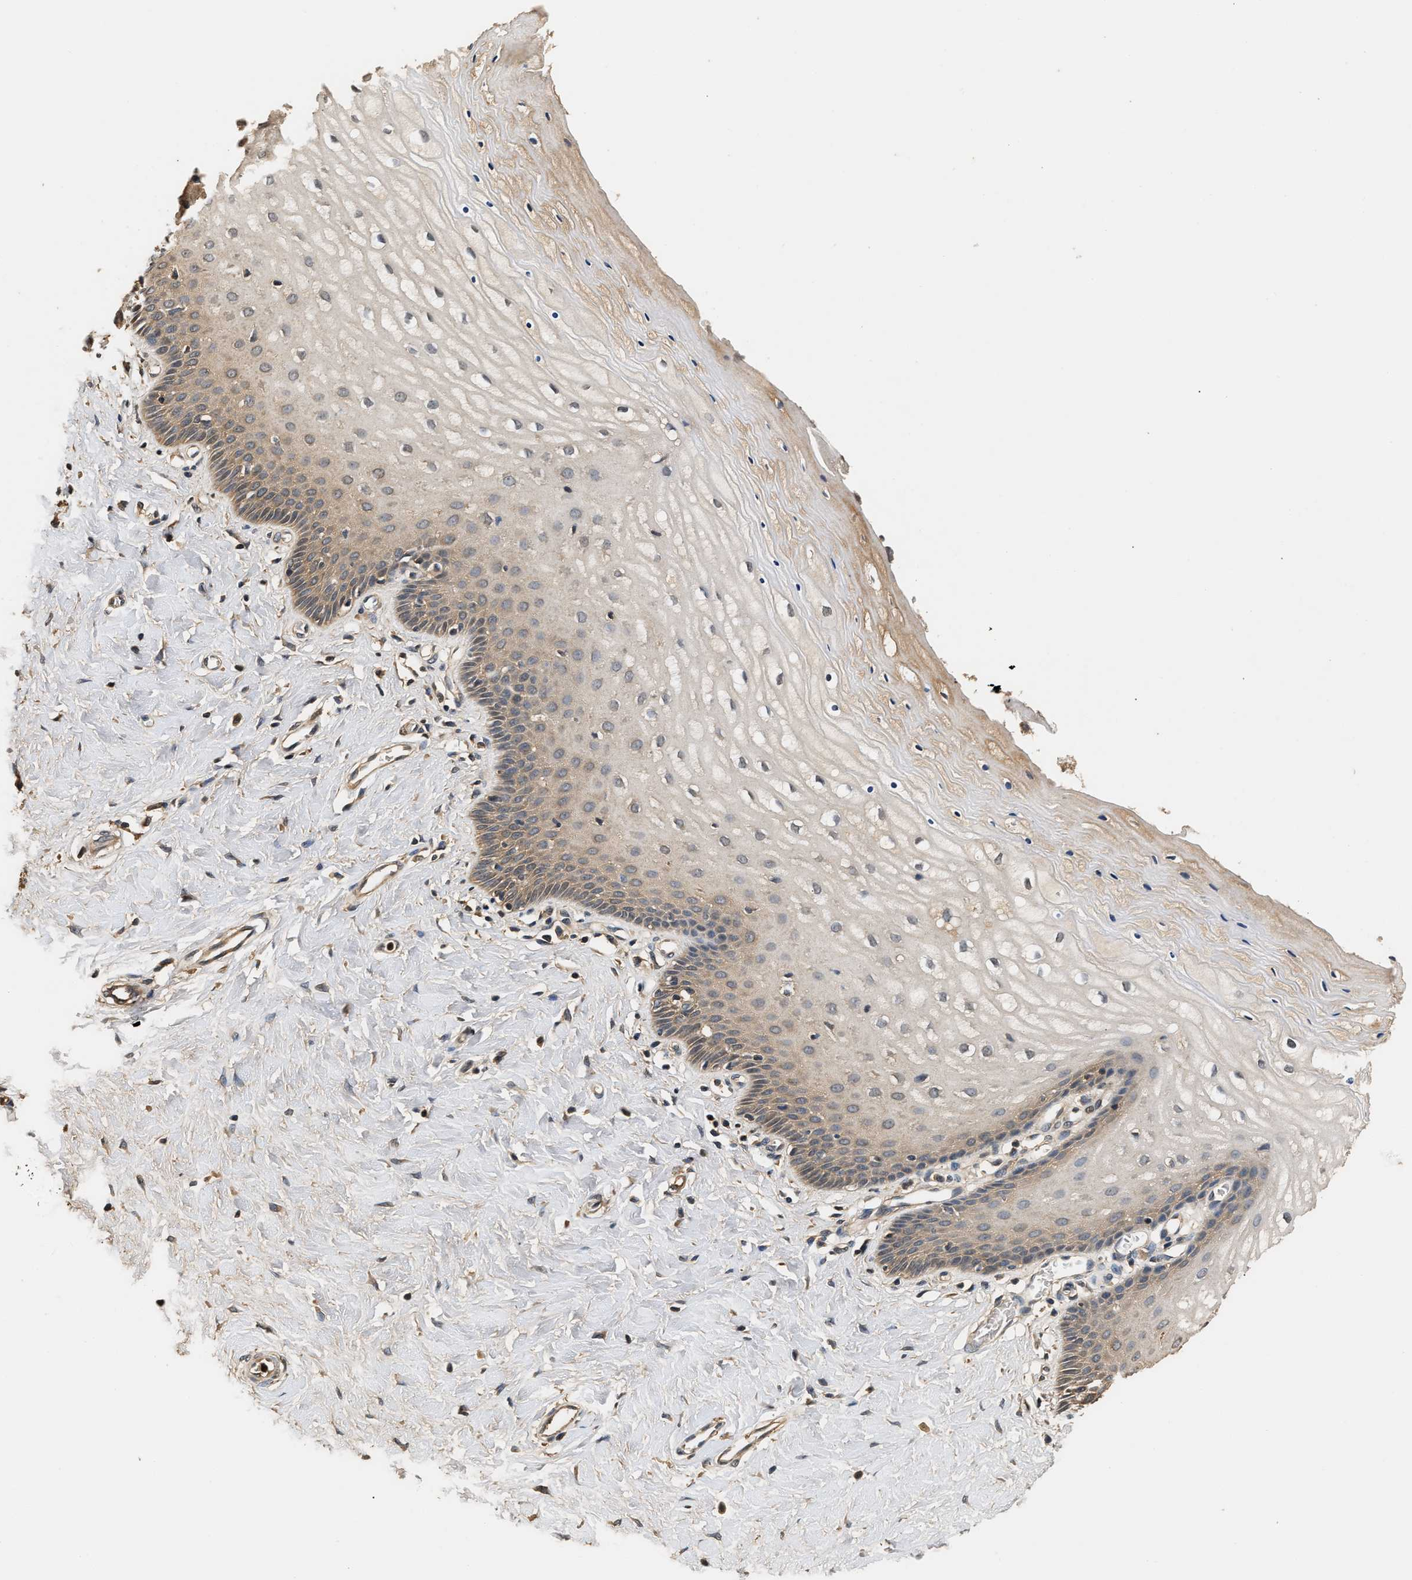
{"staining": {"intensity": "weak", "quantity": ">75%", "location": "cytoplasmic/membranous"}, "tissue": "cervix", "cell_type": "Squamous epithelial cells", "image_type": "normal", "snomed": [{"axis": "morphology", "description": "Normal tissue, NOS"}, {"axis": "topography", "description": "Cervix"}], "caption": "Protein staining displays weak cytoplasmic/membranous staining in about >75% of squamous epithelial cells in normal cervix. The protein of interest is stained brown, and the nuclei are stained in blue (DAB IHC with brightfield microscopy, high magnification).", "gene": "GPI", "patient": {"sex": "female", "age": 55}}